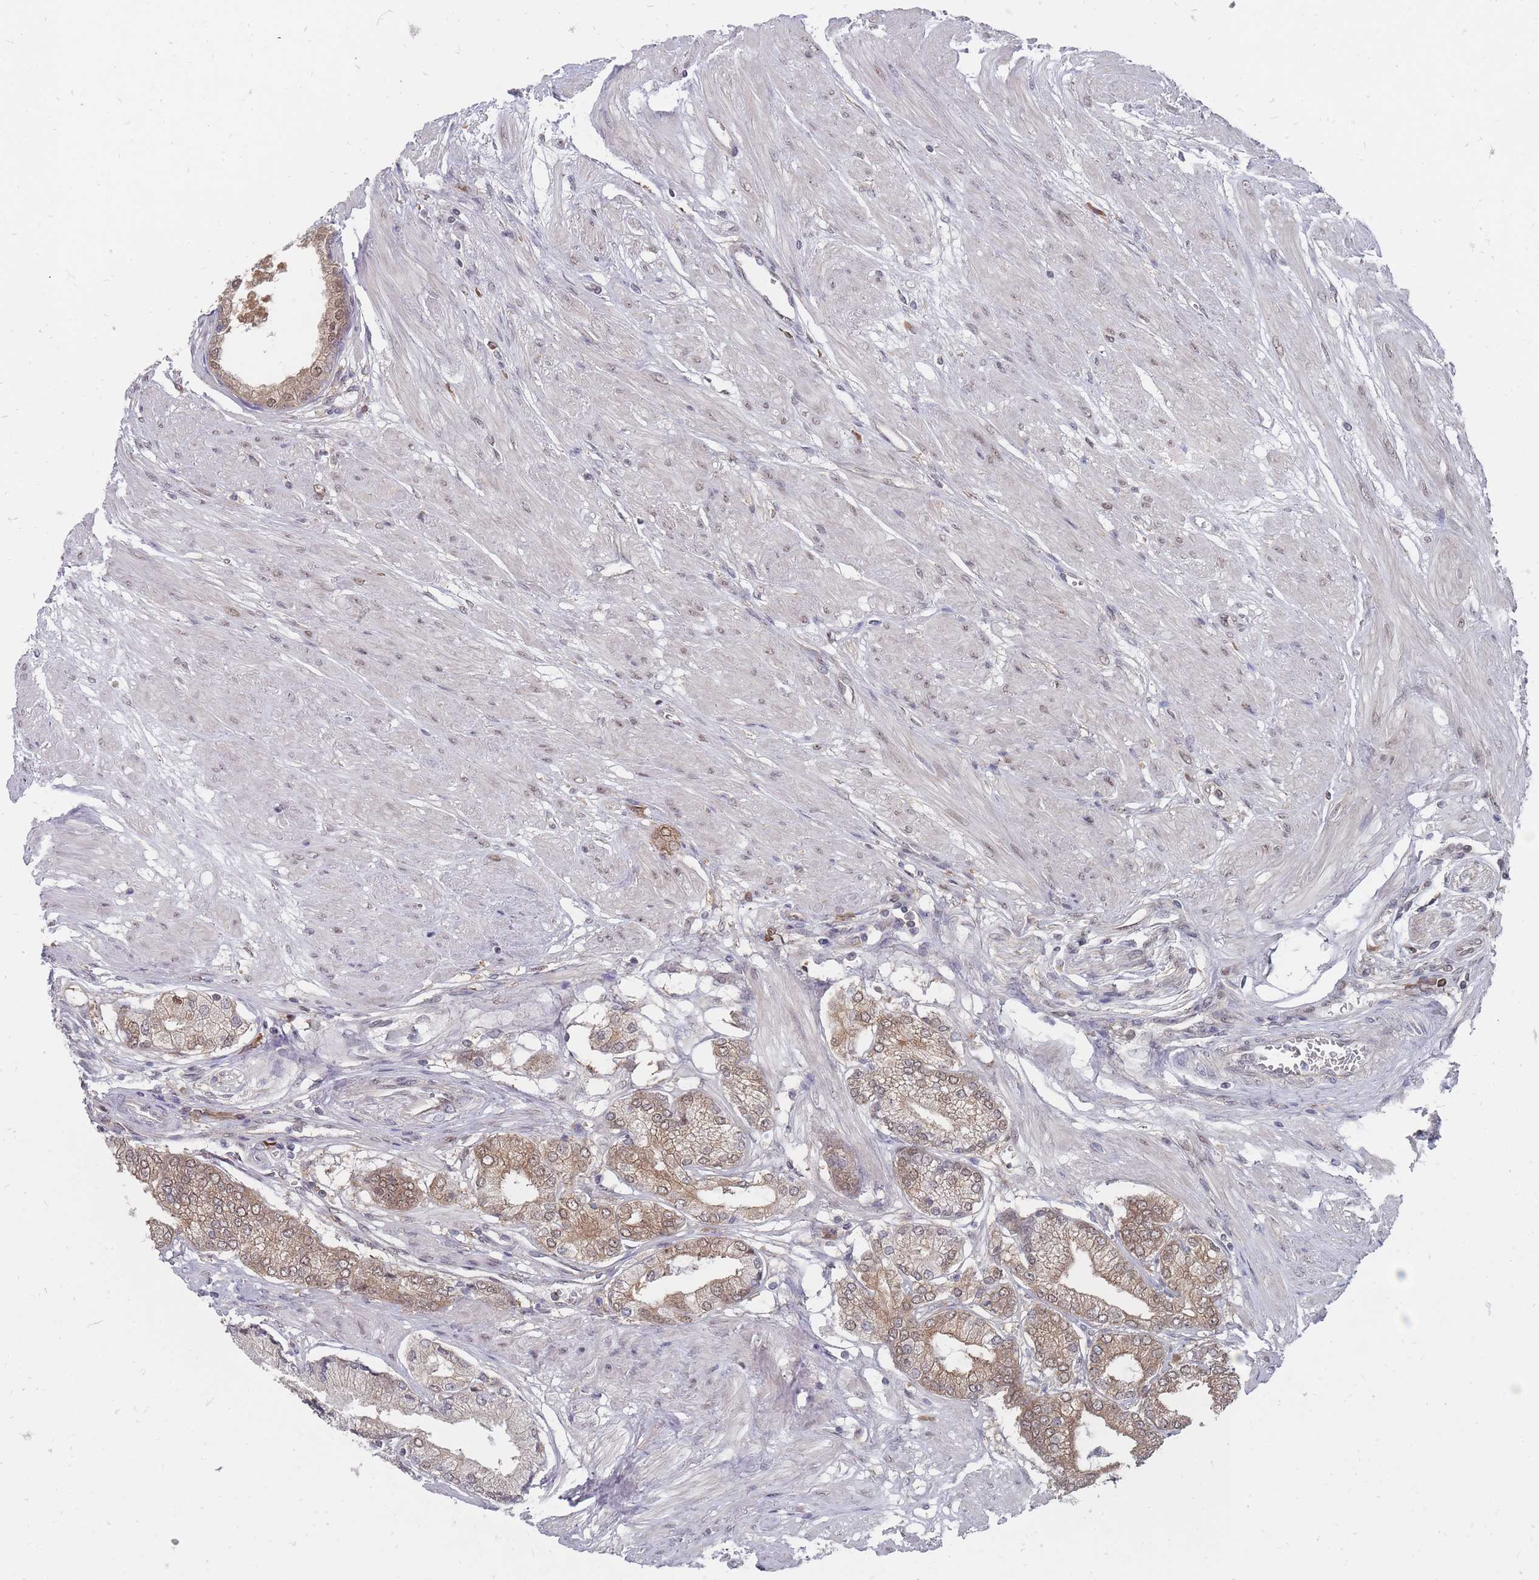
{"staining": {"intensity": "moderate", "quantity": "25%-75%", "location": "cytoplasmic/membranous,nuclear"}, "tissue": "prostate cancer", "cell_type": "Tumor cells", "image_type": "cancer", "snomed": [{"axis": "morphology", "description": "Adenocarcinoma, High grade"}, {"axis": "topography", "description": "Prostate and seminal vesicle, NOS"}], "caption": "Immunohistochemical staining of prostate cancer exhibits medium levels of moderate cytoplasmic/membranous and nuclear expression in about 25%-75% of tumor cells. The protein is stained brown, and the nuclei are stained in blue (DAB (3,3'-diaminobenzidine) IHC with brightfield microscopy, high magnification).", "gene": "NKD1", "patient": {"sex": "male", "age": 64}}